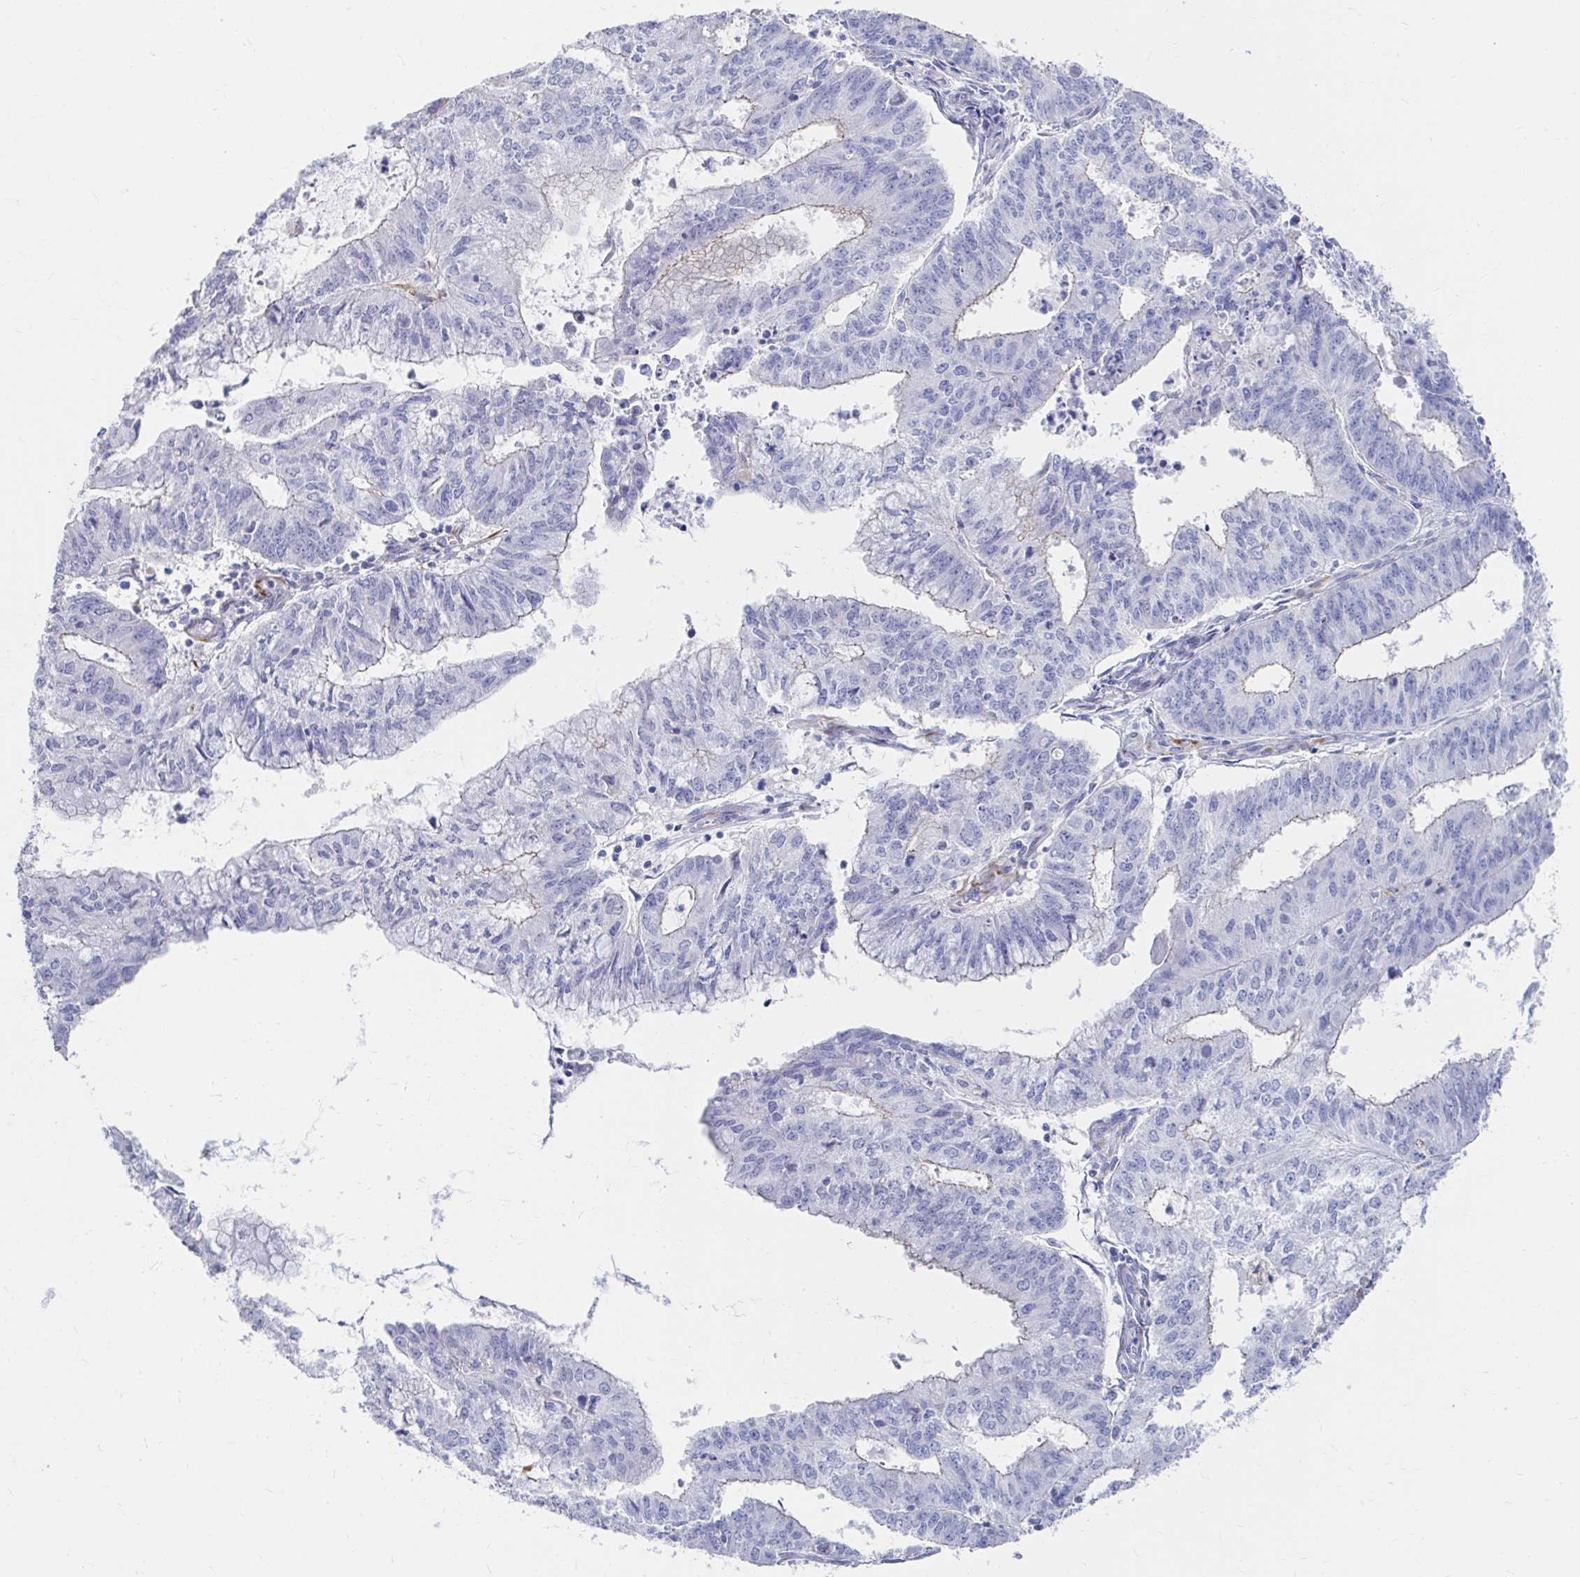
{"staining": {"intensity": "negative", "quantity": "none", "location": "none"}, "tissue": "endometrial cancer", "cell_type": "Tumor cells", "image_type": "cancer", "snomed": [{"axis": "morphology", "description": "Adenocarcinoma, NOS"}, {"axis": "topography", "description": "Endometrium"}], "caption": "Tumor cells show no significant protein staining in endometrial adenocarcinoma.", "gene": "LAMC3", "patient": {"sex": "female", "age": 61}}